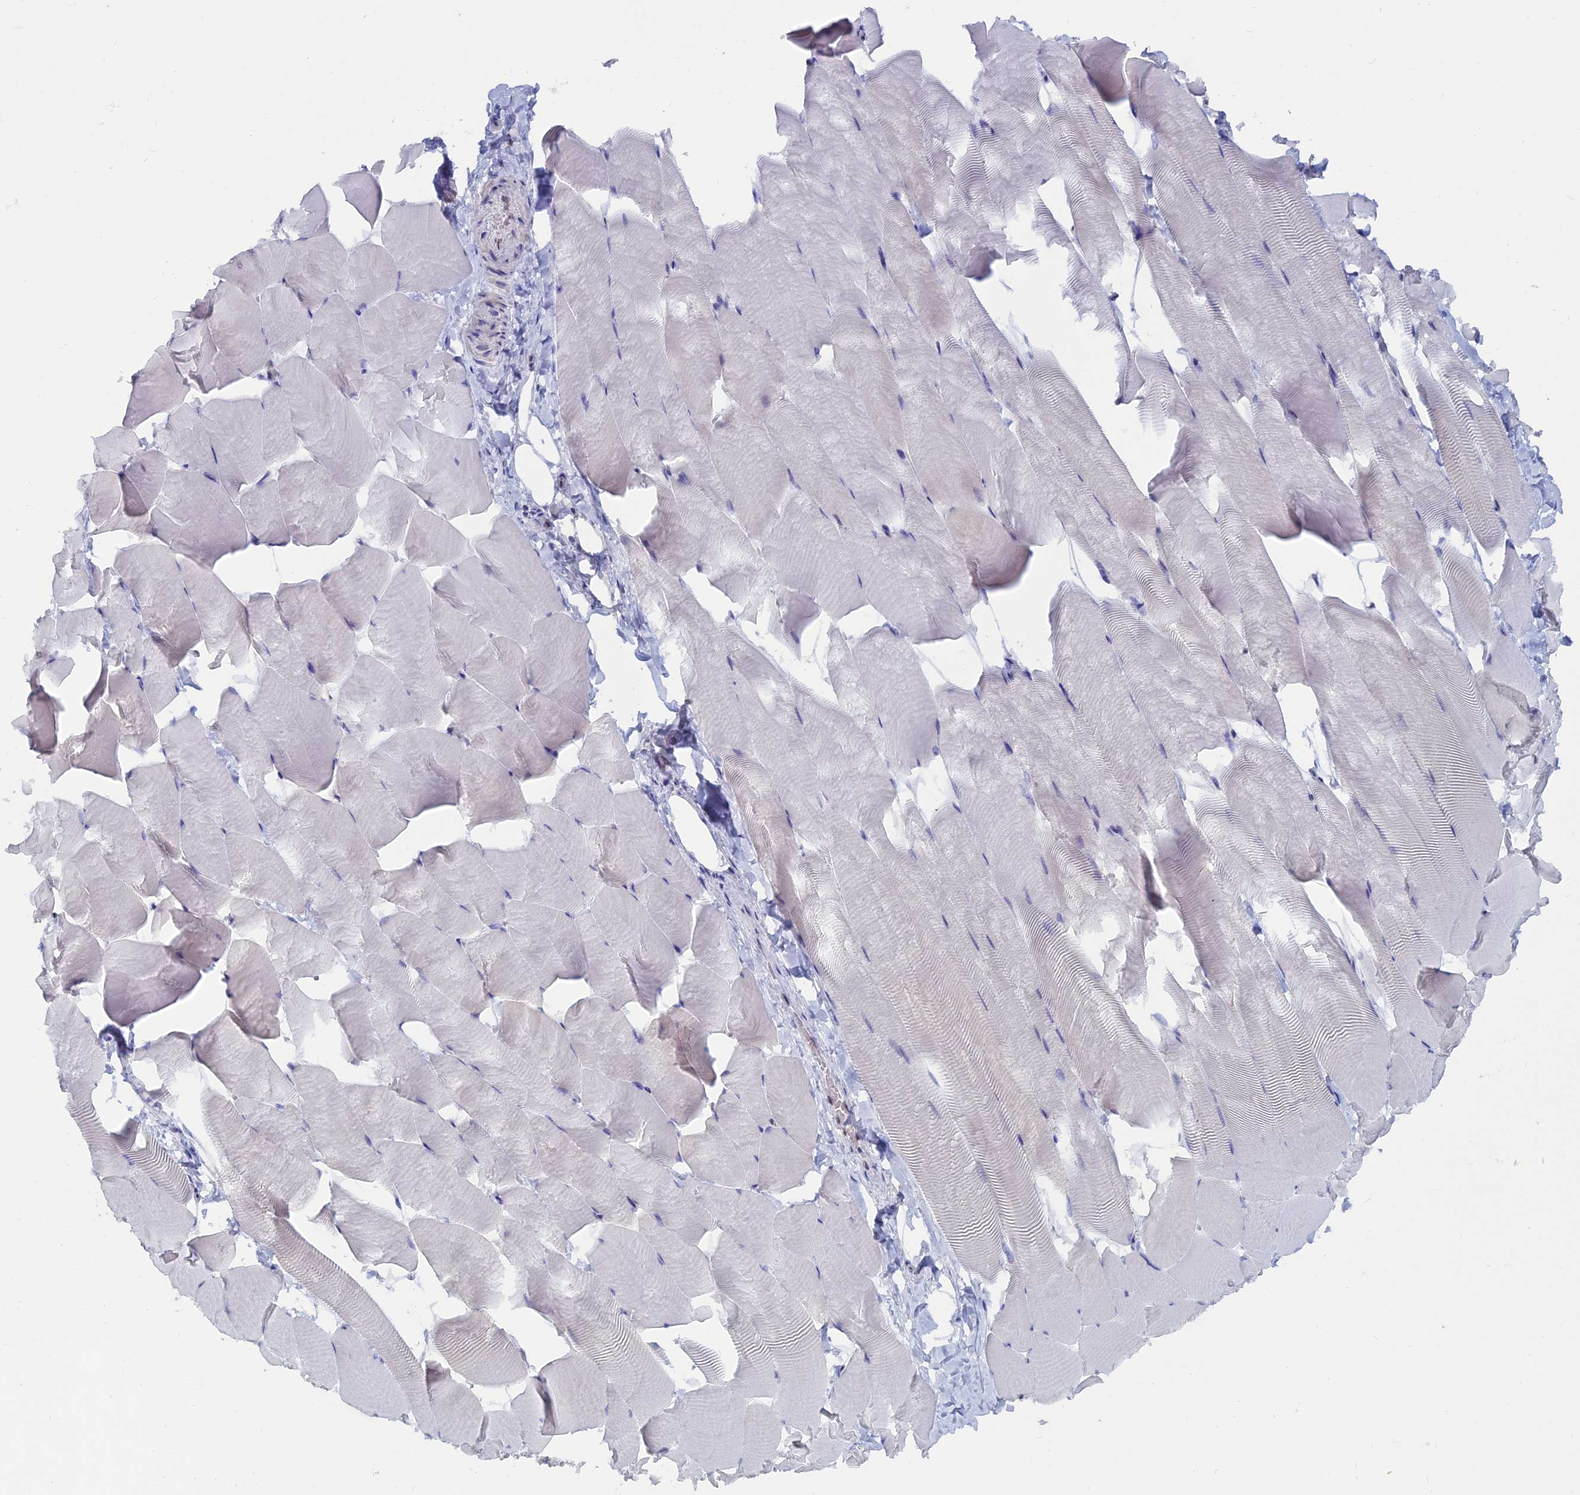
{"staining": {"intensity": "negative", "quantity": "none", "location": "none"}, "tissue": "skeletal muscle", "cell_type": "Myocytes", "image_type": "normal", "snomed": [{"axis": "morphology", "description": "Normal tissue, NOS"}, {"axis": "topography", "description": "Skeletal muscle"}], "caption": "Human skeletal muscle stained for a protein using immunohistochemistry reveals no expression in myocytes.", "gene": "NOL4L", "patient": {"sex": "male", "age": 25}}